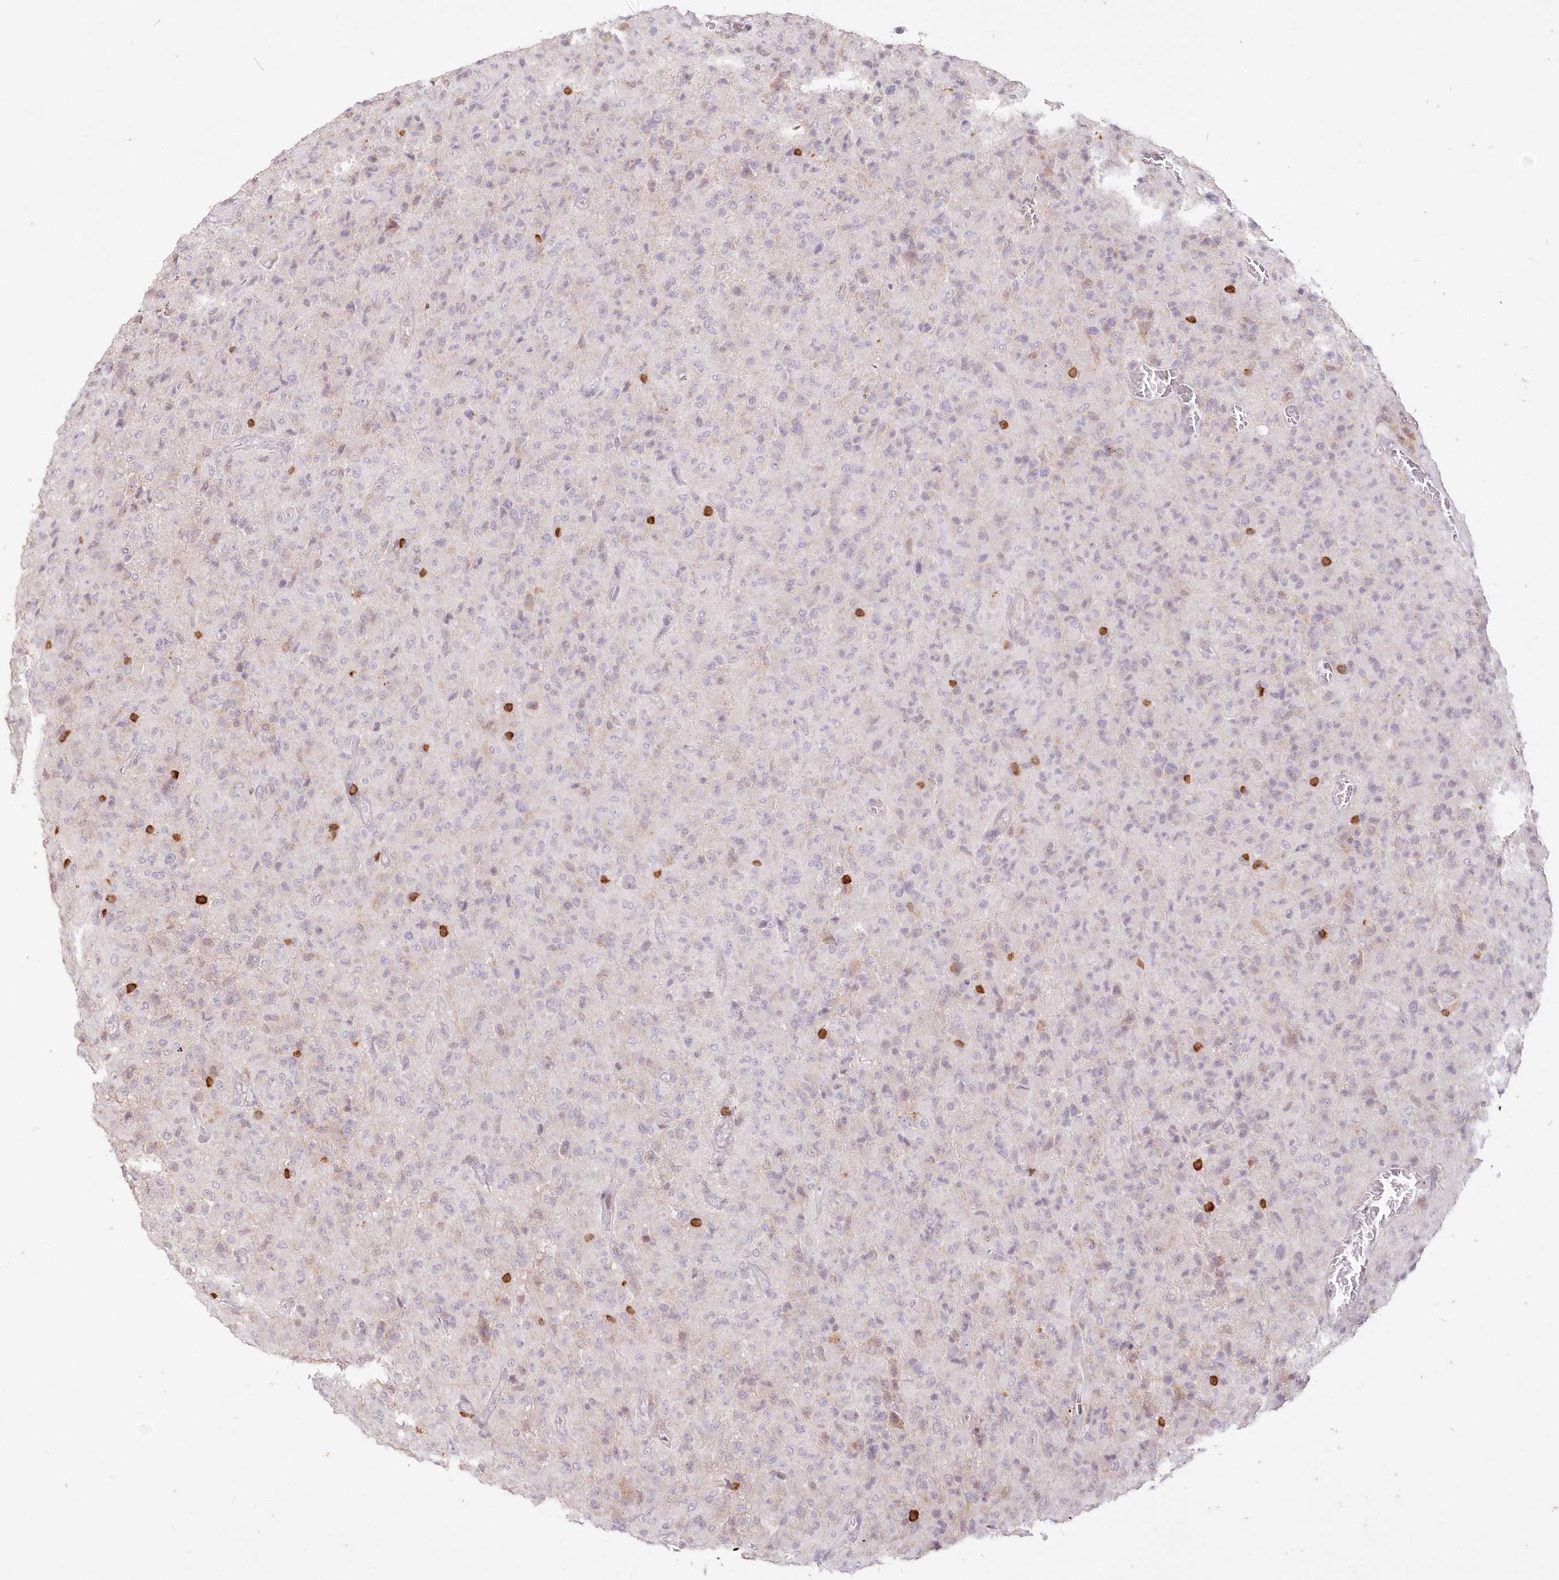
{"staining": {"intensity": "negative", "quantity": "none", "location": "none"}, "tissue": "glioma", "cell_type": "Tumor cells", "image_type": "cancer", "snomed": [{"axis": "morphology", "description": "Glioma, malignant, High grade"}, {"axis": "topography", "description": "Brain"}], "caption": "Glioma stained for a protein using IHC displays no staining tumor cells.", "gene": "MTMR3", "patient": {"sex": "female", "age": 57}}